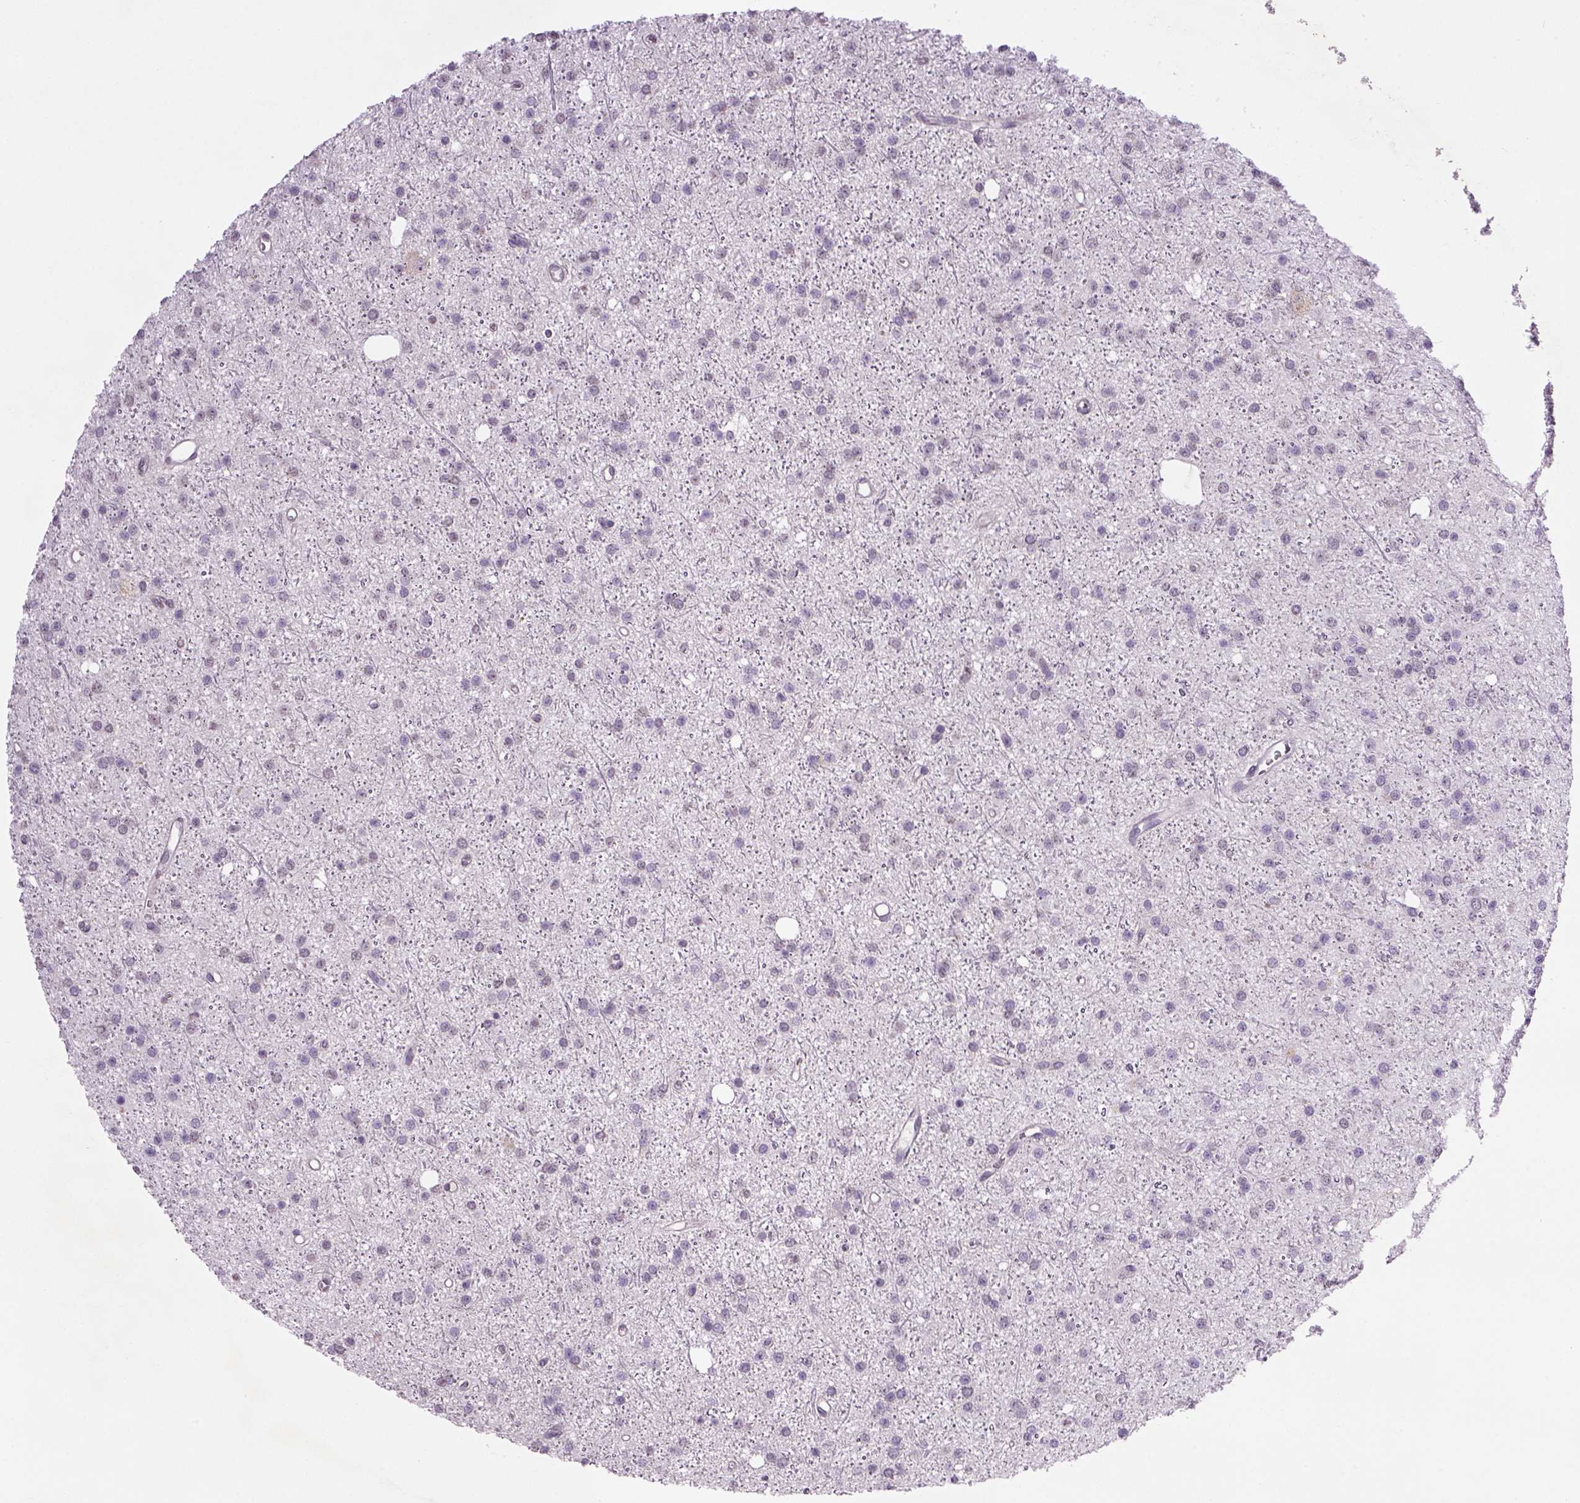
{"staining": {"intensity": "negative", "quantity": "none", "location": "none"}, "tissue": "glioma", "cell_type": "Tumor cells", "image_type": "cancer", "snomed": [{"axis": "morphology", "description": "Glioma, malignant, Low grade"}, {"axis": "topography", "description": "Brain"}], "caption": "Immunohistochemistry (IHC) of glioma reveals no staining in tumor cells. (Immunohistochemistry (IHC), brightfield microscopy, high magnification).", "gene": "PRRT1", "patient": {"sex": "male", "age": 27}}